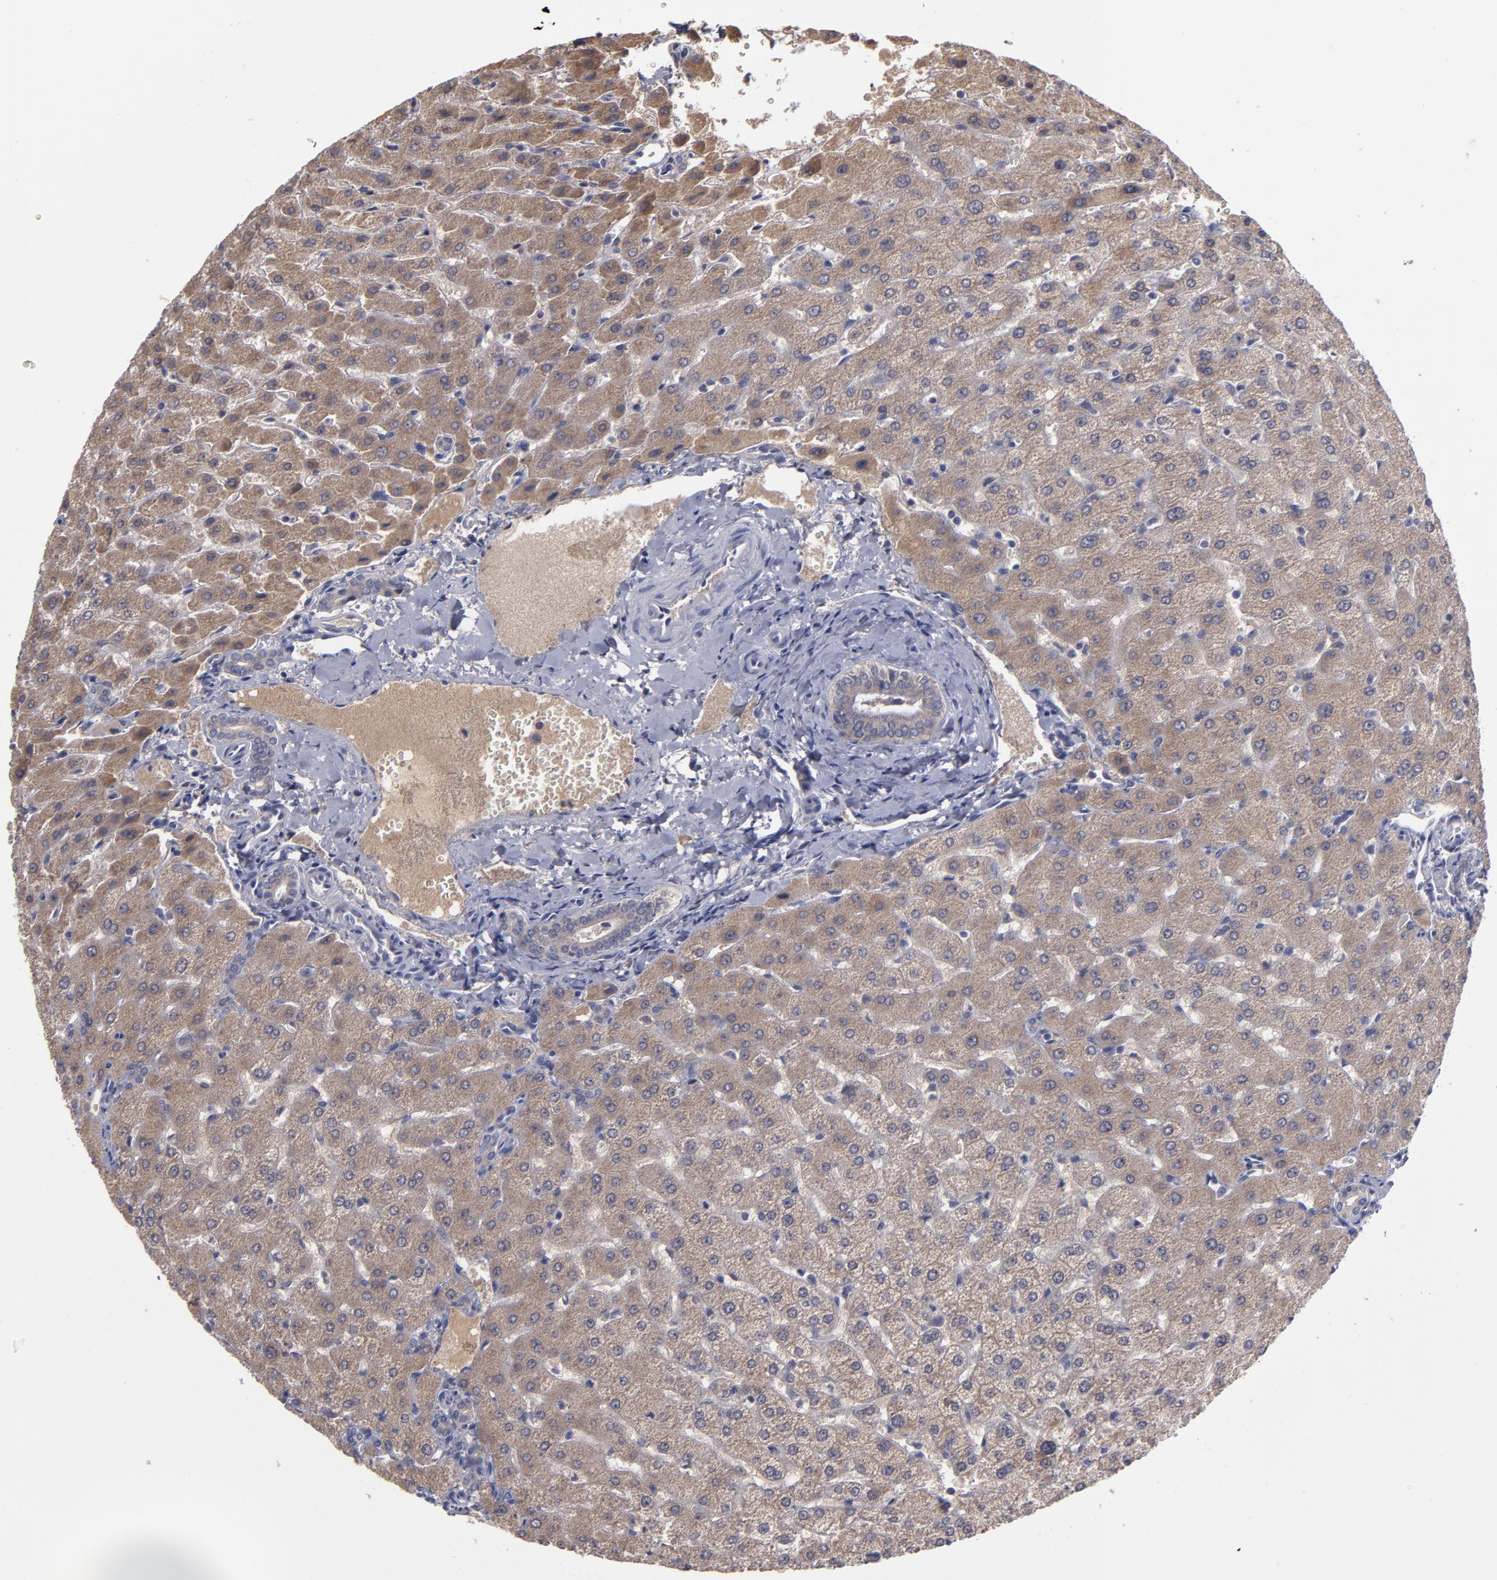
{"staining": {"intensity": "moderate", "quantity": ">75%", "location": "cytoplasmic/membranous"}, "tissue": "liver", "cell_type": "Cholangiocytes", "image_type": "normal", "snomed": [{"axis": "morphology", "description": "Normal tissue, NOS"}, {"axis": "morphology", "description": "Fibrosis, NOS"}, {"axis": "topography", "description": "Liver"}], "caption": "The image displays a brown stain indicating the presence of a protein in the cytoplasmic/membranous of cholangiocytes in liver. The staining was performed using DAB (3,3'-diaminobenzidine), with brown indicating positive protein expression. Nuclei are stained blue with hematoxylin.", "gene": "MMP11", "patient": {"sex": "female", "age": 29}}